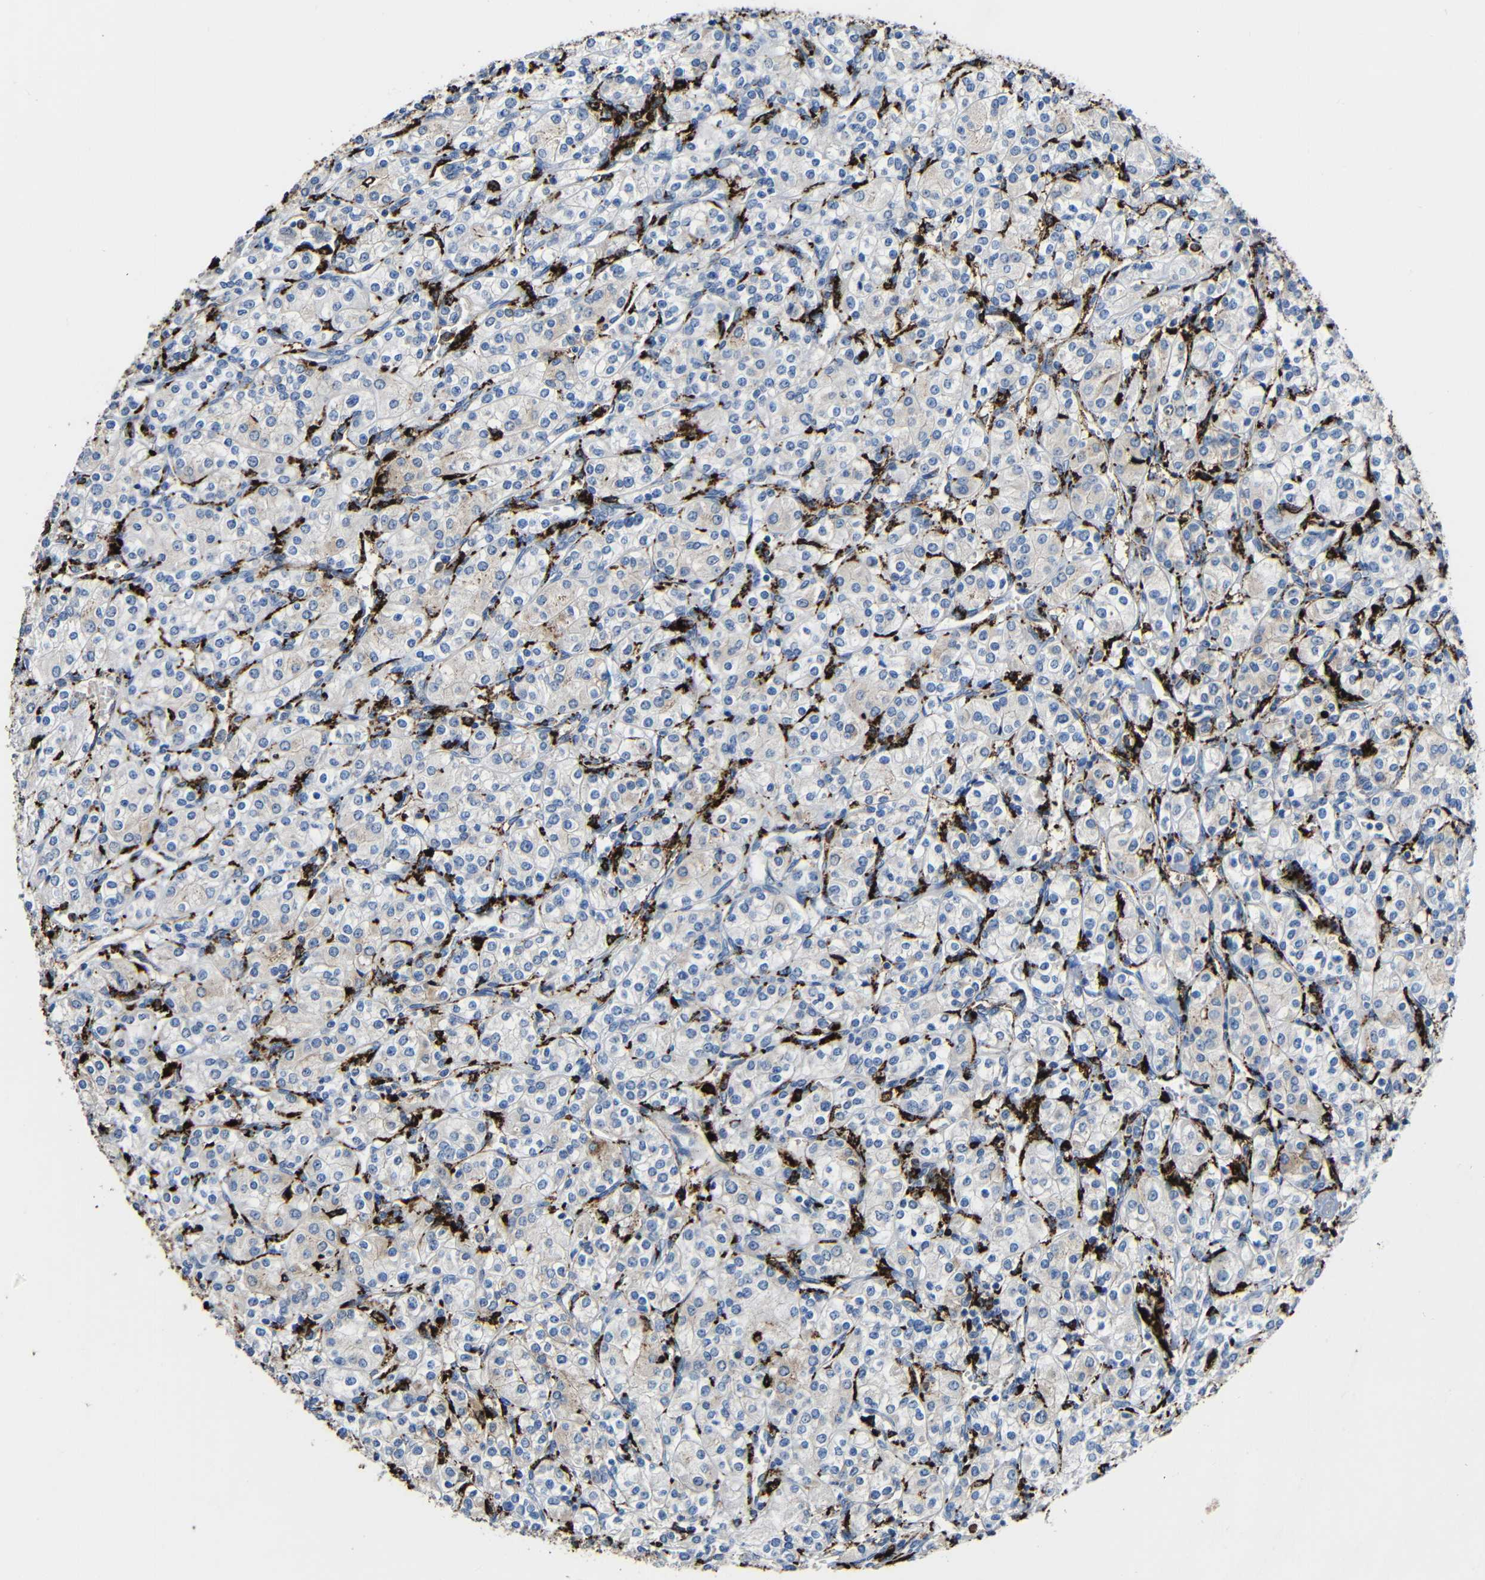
{"staining": {"intensity": "weak", "quantity": "<25%", "location": "cytoplasmic/membranous"}, "tissue": "renal cancer", "cell_type": "Tumor cells", "image_type": "cancer", "snomed": [{"axis": "morphology", "description": "Adenocarcinoma, NOS"}, {"axis": "topography", "description": "Kidney"}], "caption": "The immunohistochemistry micrograph has no significant staining in tumor cells of adenocarcinoma (renal) tissue.", "gene": "HLA-DMA", "patient": {"sex": "male", "age": 77}}